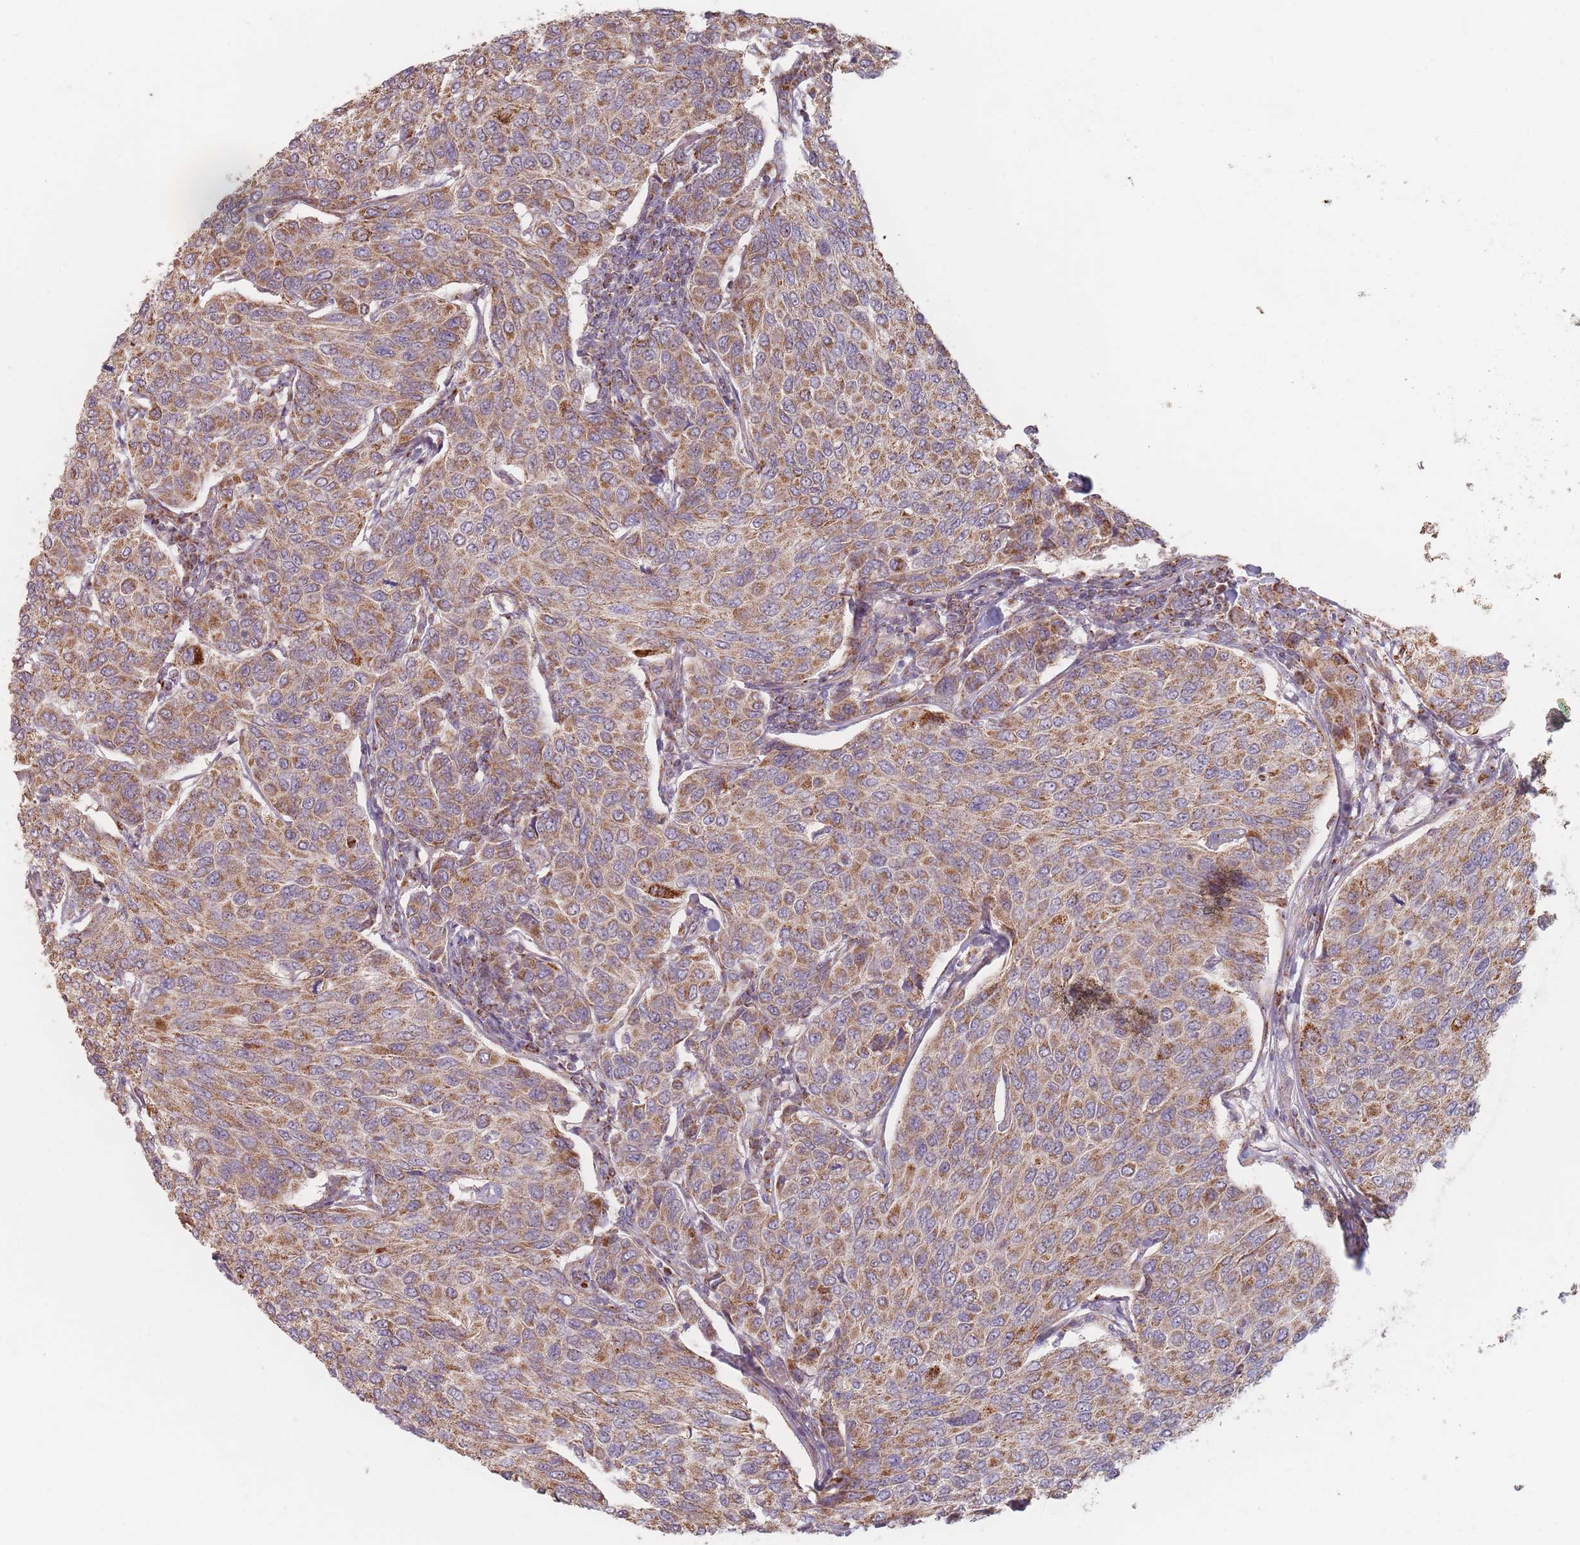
{"staining": {"intensity": "moderate", "quantity": ">75%", "location": "cytoplasmic/membranous"}, "tissue": "breast cancer", "cell_type": "Tumor cells", "image_type": "cancer", "snomed": [{"axis": "morphology", "description": "Duct carcinoma"}, {"axis": "topography", "description": "Breast"}], "caption": "Moderate cytoplasmic/membranous staining for a protein is appreciated in approximately >75% of tumor cells of breast cancer using immunohistochemistry.", "gene": "ESRP2", "patient": {"sex": "female", "age": 55}}